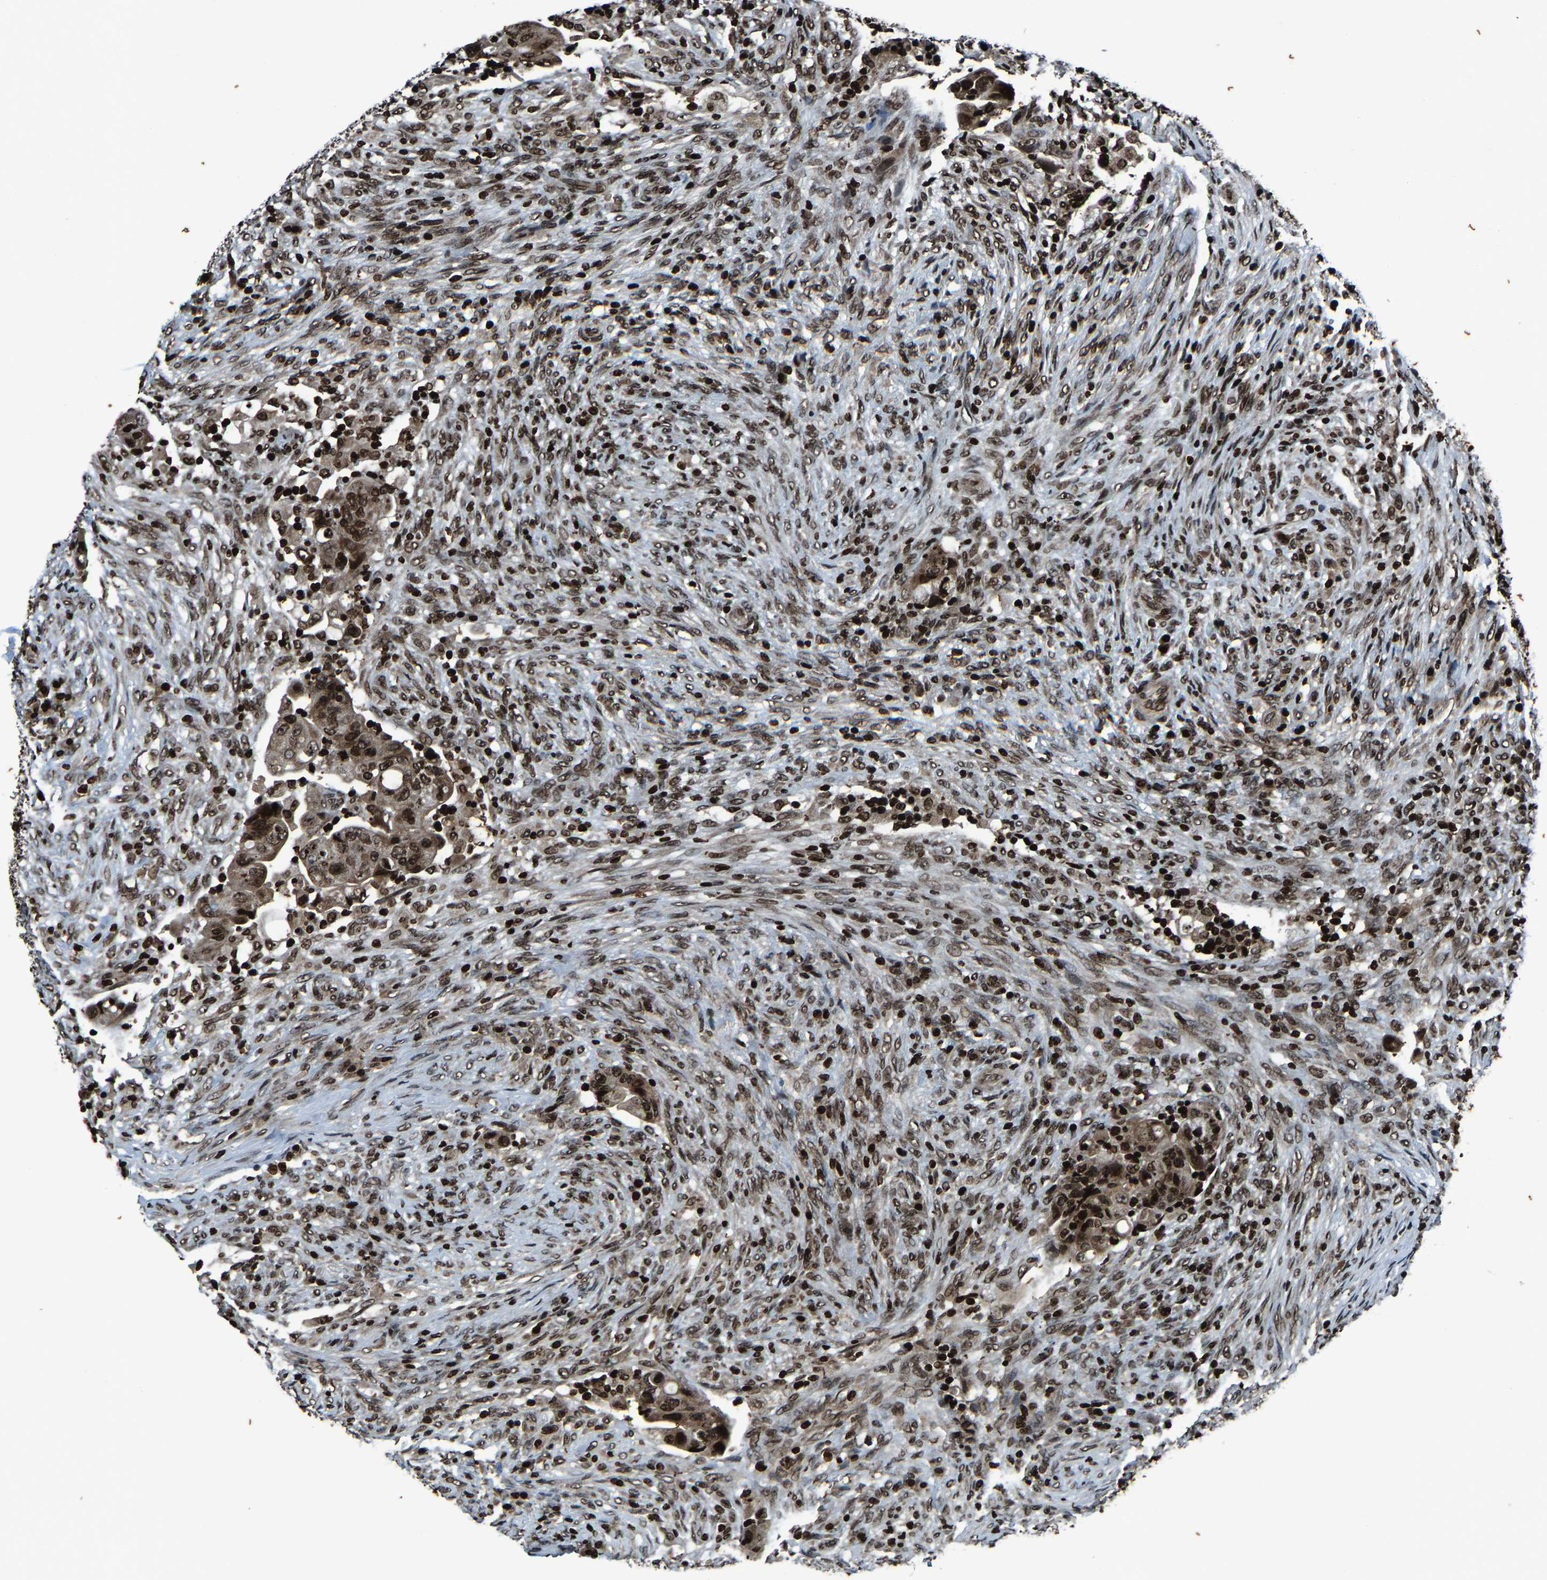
{"staining": {"intensity": "moderate", "quantity": ">75%", "location": "nuclear"}, "tissue": "colorectal cancer", "cell_type": "Tumor cells", "image_type": "cancer", "snomed": [{"axis": "morphology", "description": "Adenocarcinoma, NOS"}, {"axis": "topography", "description": "Rectum"}], "caption": "Tumor cells display medium levels of moderate nuclear expression in approximately >75% of cells in human colorectal cancer. Nuclei are stained in blue.", "gene": "H4C1", "patient": {"sex": "female", "age": 71}}